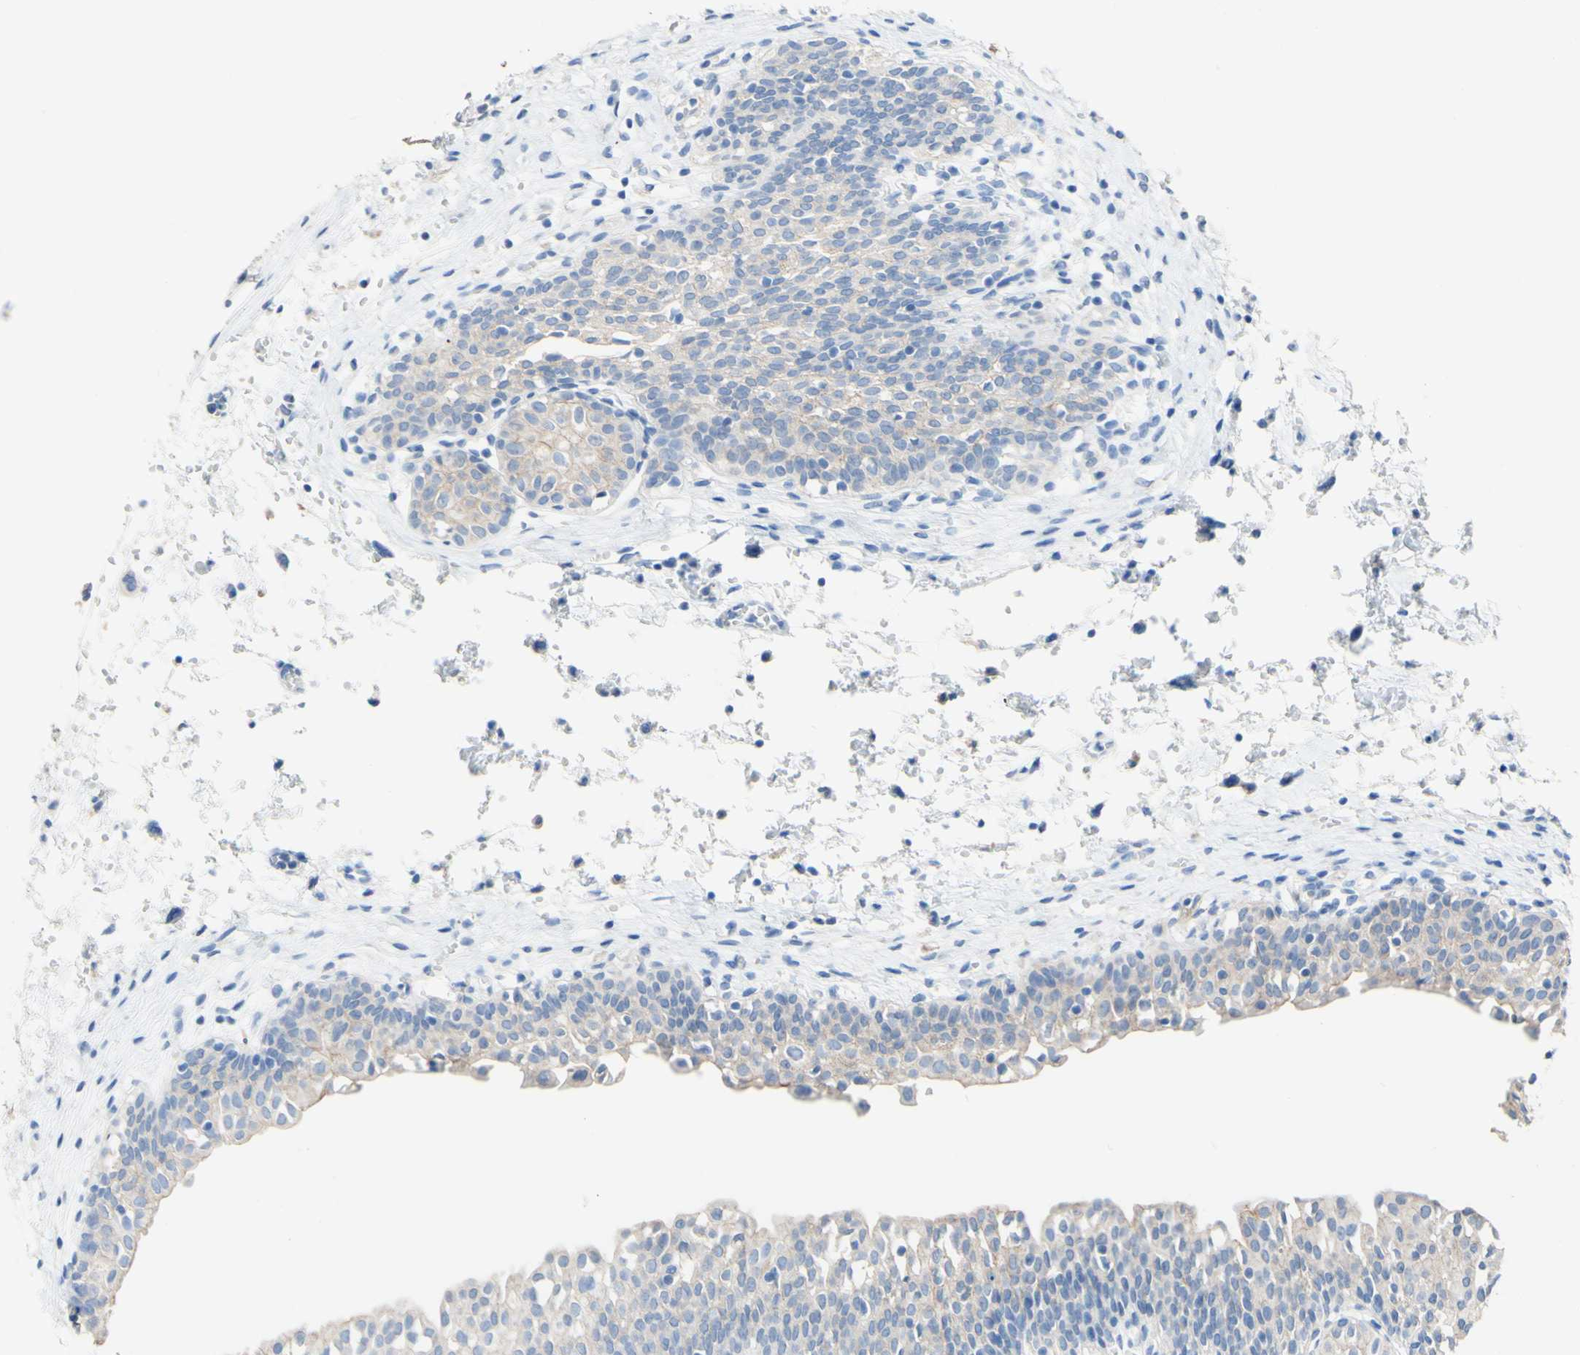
{"staining": {"intensity": "weak", "quantity": "25%-75%", "location": "cytoplasmic/membranous"}, "tissue": "urinary bladder", "cell_type": "Urothelial cells", "image_type": "normal", "snomed": [{"axis": "morphology", "description": "Normal tissue, NOS"}, {"axis": "topography", "description": "Urinary bladder"}], "caption": "An immunohistochemistry micrograph of benign tissue is shown. Protein staining in brown labels weak cytoplasmic/membranous positivity in urinary bladder within urothelial cells. (Stains: DAB in brown, nuclei in blue, Microscopy: brightfield microscopy at high magnification).", "gene": "DSC2", "patient": {"sex": "male", "age": 55}}